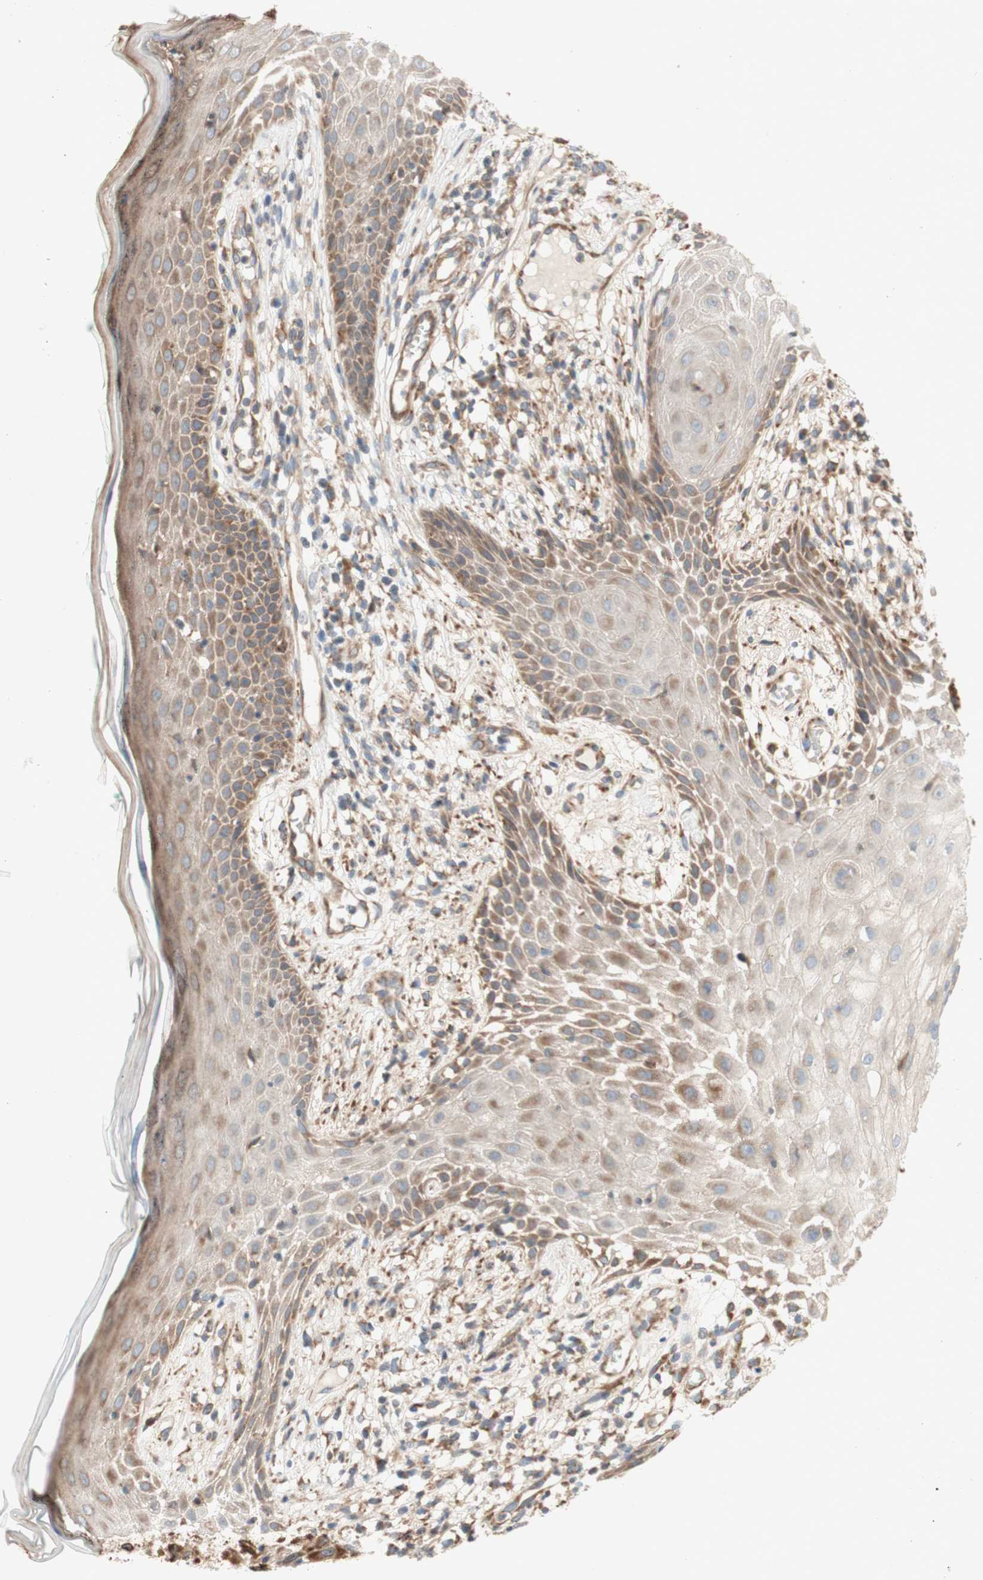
{"staining": {"intensity": "moderate", "quantity": ">75%", "location": "cytoplasmic/membranous"}, "tissue": "skin cancer", "cell_type": "Tumor cells", "image_type": "cancer", "snomed": [{"axis": "morphology", "description": "Basal cell carcinoma"}, {"axis": "topography", "description": "Skin"}], "caption": "Tumor cells exhibit medium levels of moderate cytoplasmic/membranous positivity in about >75% of cells in skin cancer (basal cell carcinoma).", "gene": "SOCS2", "patient": {"sex": "female", "age": 84}}